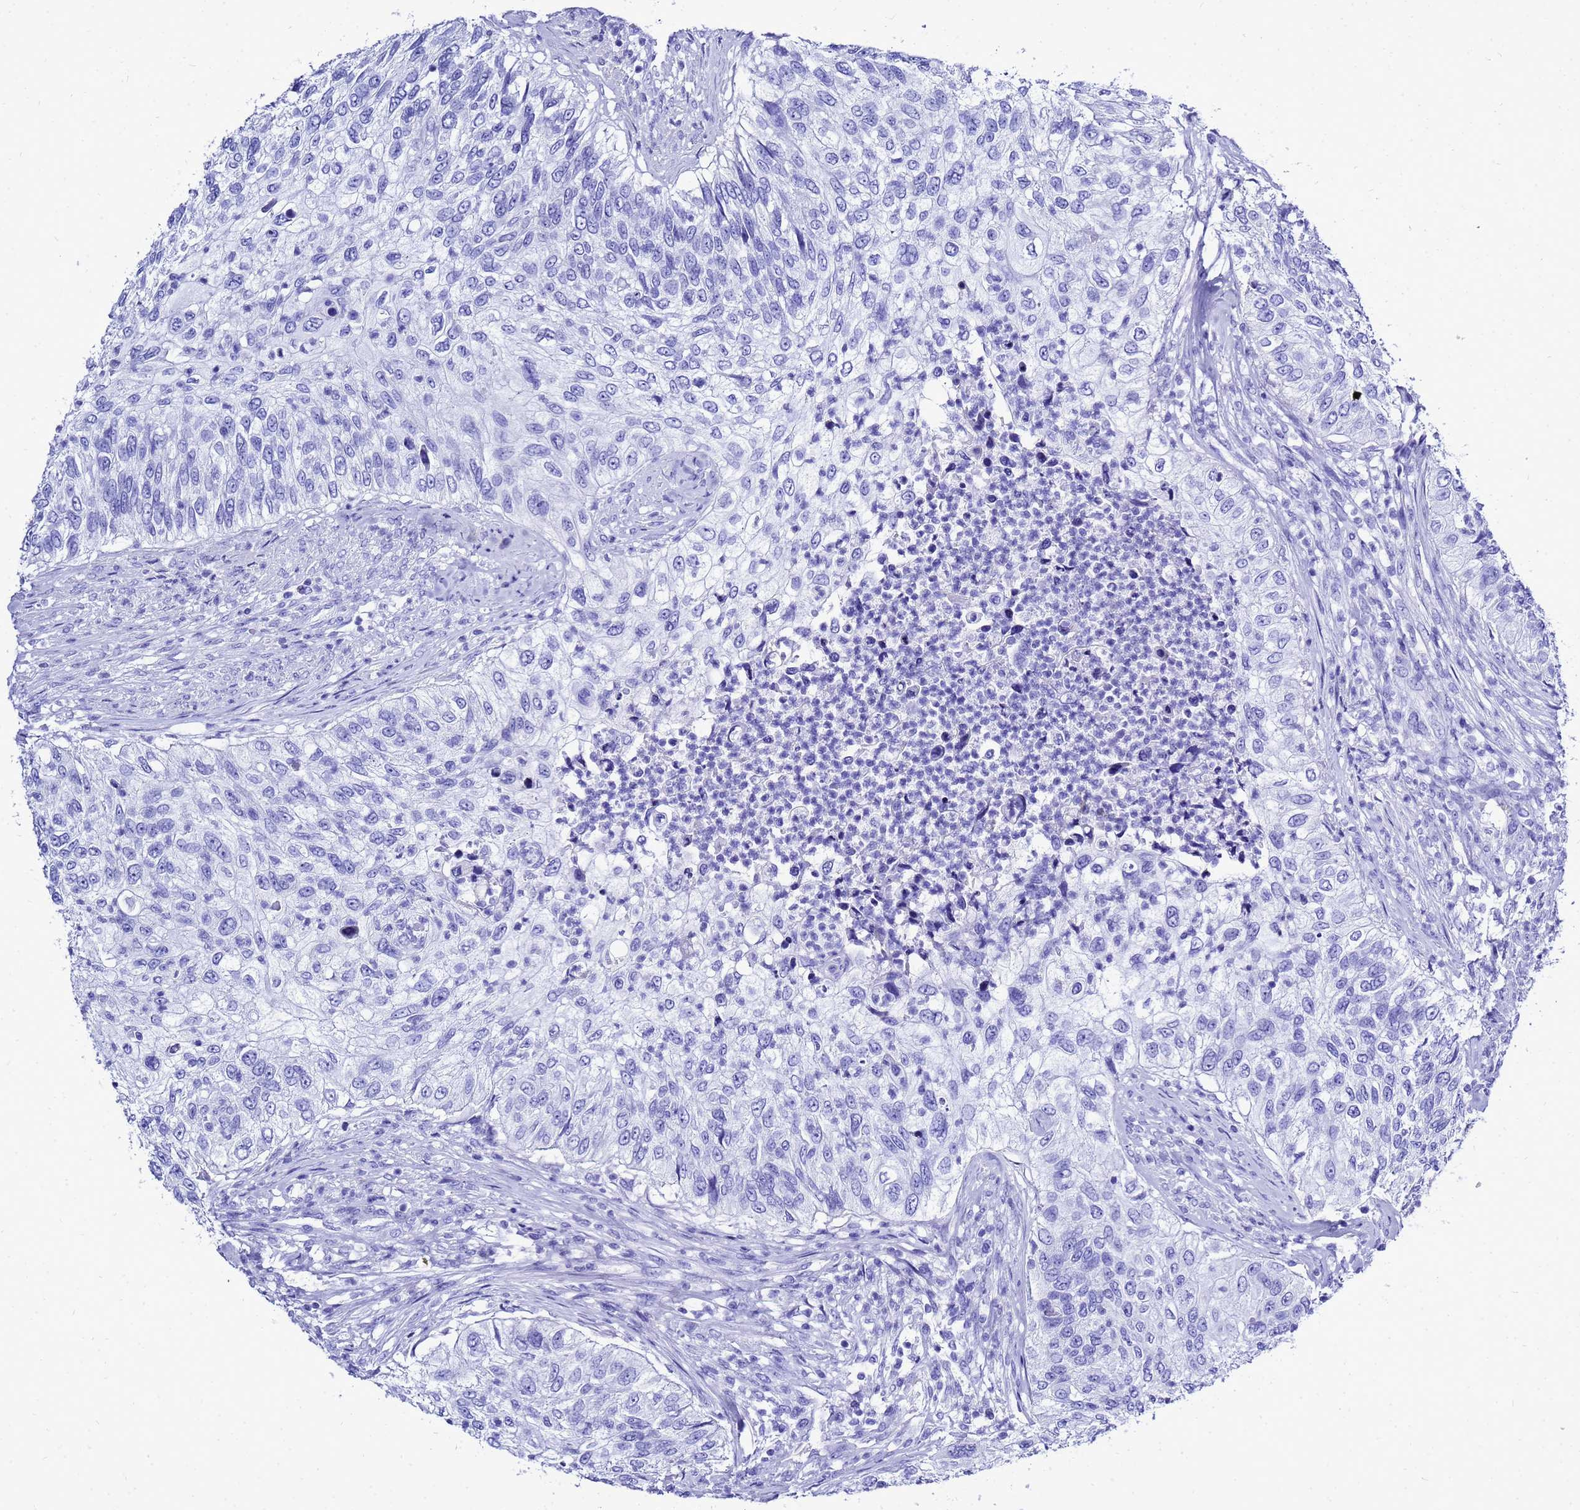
{"staining": {"intensity": "negative", "quantity": "none", "location": "none"}, "tissue": "urothelial cancer", "cell_type": "Tumor cells", "image_type": "cancer", "snomed": [{"axis": "morphology", "description": "Urothelial carcinoma, High grade"}, {"axis": "topography", "description": "Urinary bladder"}], "caption": "Tumor cells are negative for brown protein staining in urothelial cancer.", "gene": "LIPF", "patient": {"sex": "female", "age": 60}}